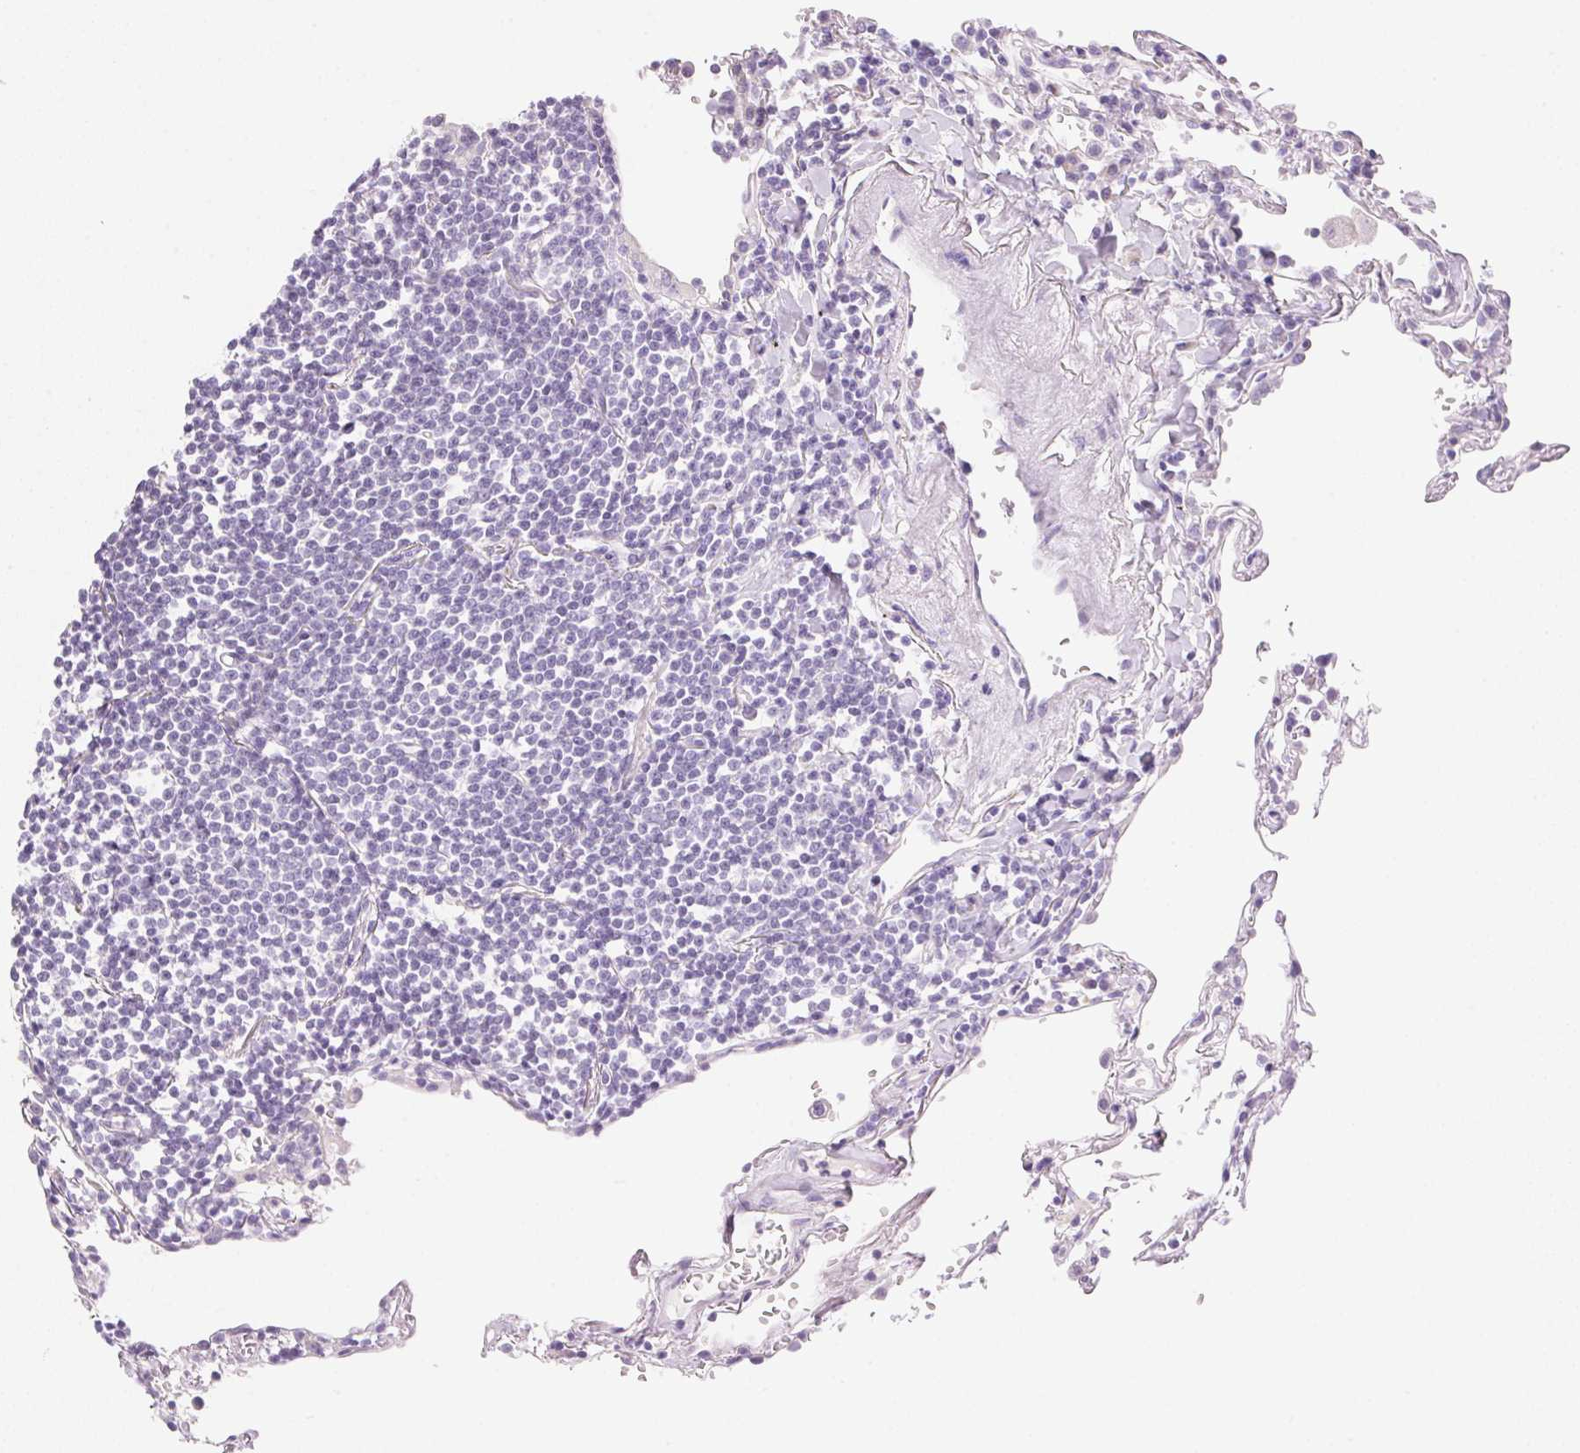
{"staining": {"intensity": "negative", "quantity": "none", "location": "none"}, "tissue": "lymphoma", "cell_type": "Tumor cells", "image_type": "cancer", "snomed": [{"axis": "morphology", "description": "Malignant lymphoma, non-Hodgkin's type, Low grade"}, {"axis": "topography", "description": "Lung"}], "caption": "Immunohistochemistry (IHC) of malignant lymphoma, non-Hodgkin's type (low-grade) reveals no positivity in tumor cells.", "gene": "TEKT1", "patient": {"sex": "female", "age": 71}}